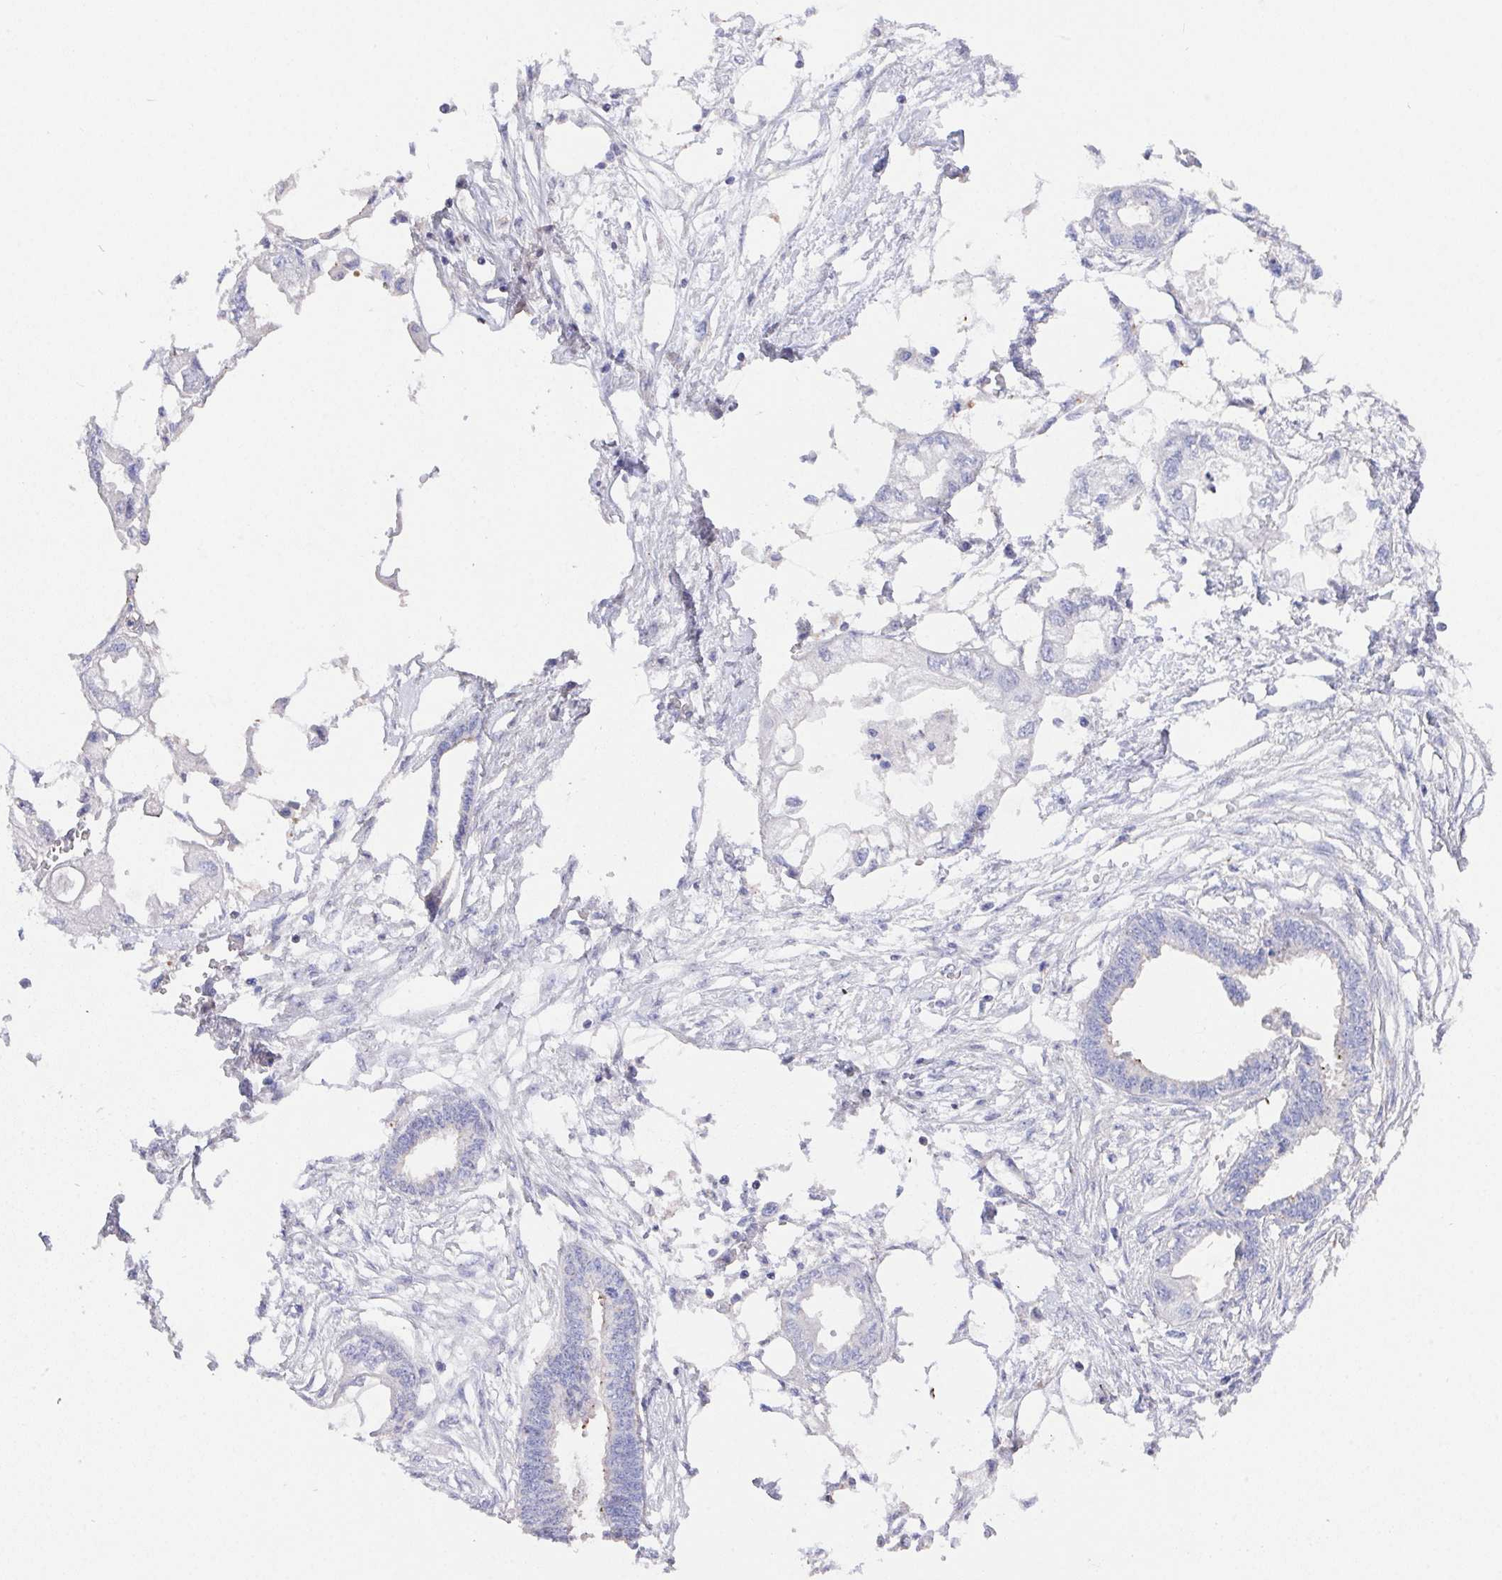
{"staining": {"intensity": "negative", "quantity": "none", "location": "none"}, "tissue": "endometrial cancer", "cell_type": "Tumor cells", "image_type": "cancer", "snomed": [{"axis": "morphology", "description": "Adenocarcinoma, NOS"}, {"axis": "morphology", "description": "Adenocarcinoma, metastatic, NOS"}, {"axis": "topography", "description": "Adipose tissue"}, {"axis": "topography", "description": "Endometrium"}], "caption": "Tumor cells are negative for protein expression in human endometrial adenocarcinoma. (Immunohistochemistry, brightfield microscopy, high magnification).", "gene": "PRG3", "patient": {"sex": "female", "age": 67}}